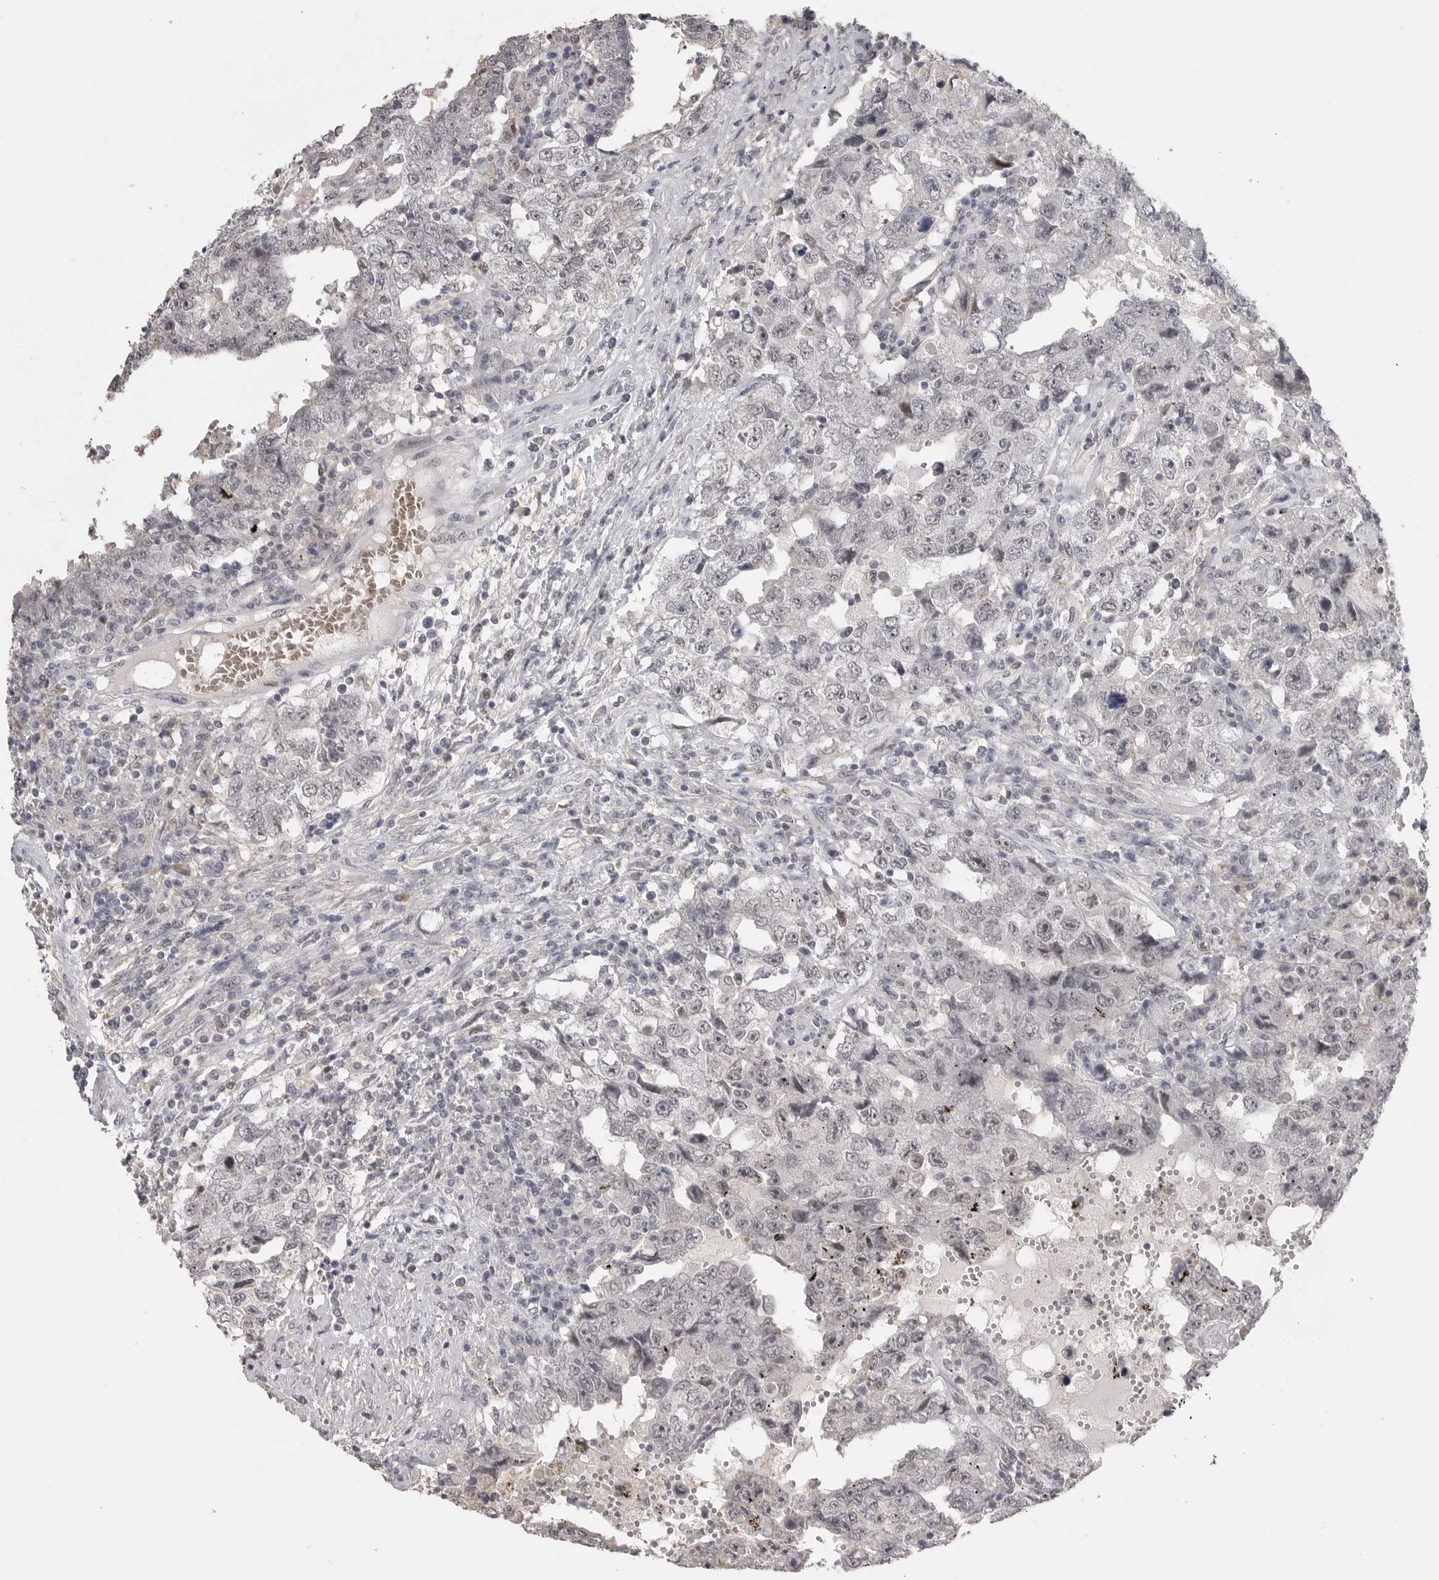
{"staining": {"intensity": "negative", "quantity": "none", "location": "none"}, "tissue": "testis cancer", "cell_type": "Tumor cells", "image_type": "cancer", "snomed": [{"axis": "morphology", "description": "Carcinoma, Embryonal, NOS"}, {"axis": "topography", "description": "Testis"}], "caption": "Tumor cells show no significant protein staining in testis cancer.", "gene": "PLEKHF1", "patient": {"sex": "male", "age": 26}}